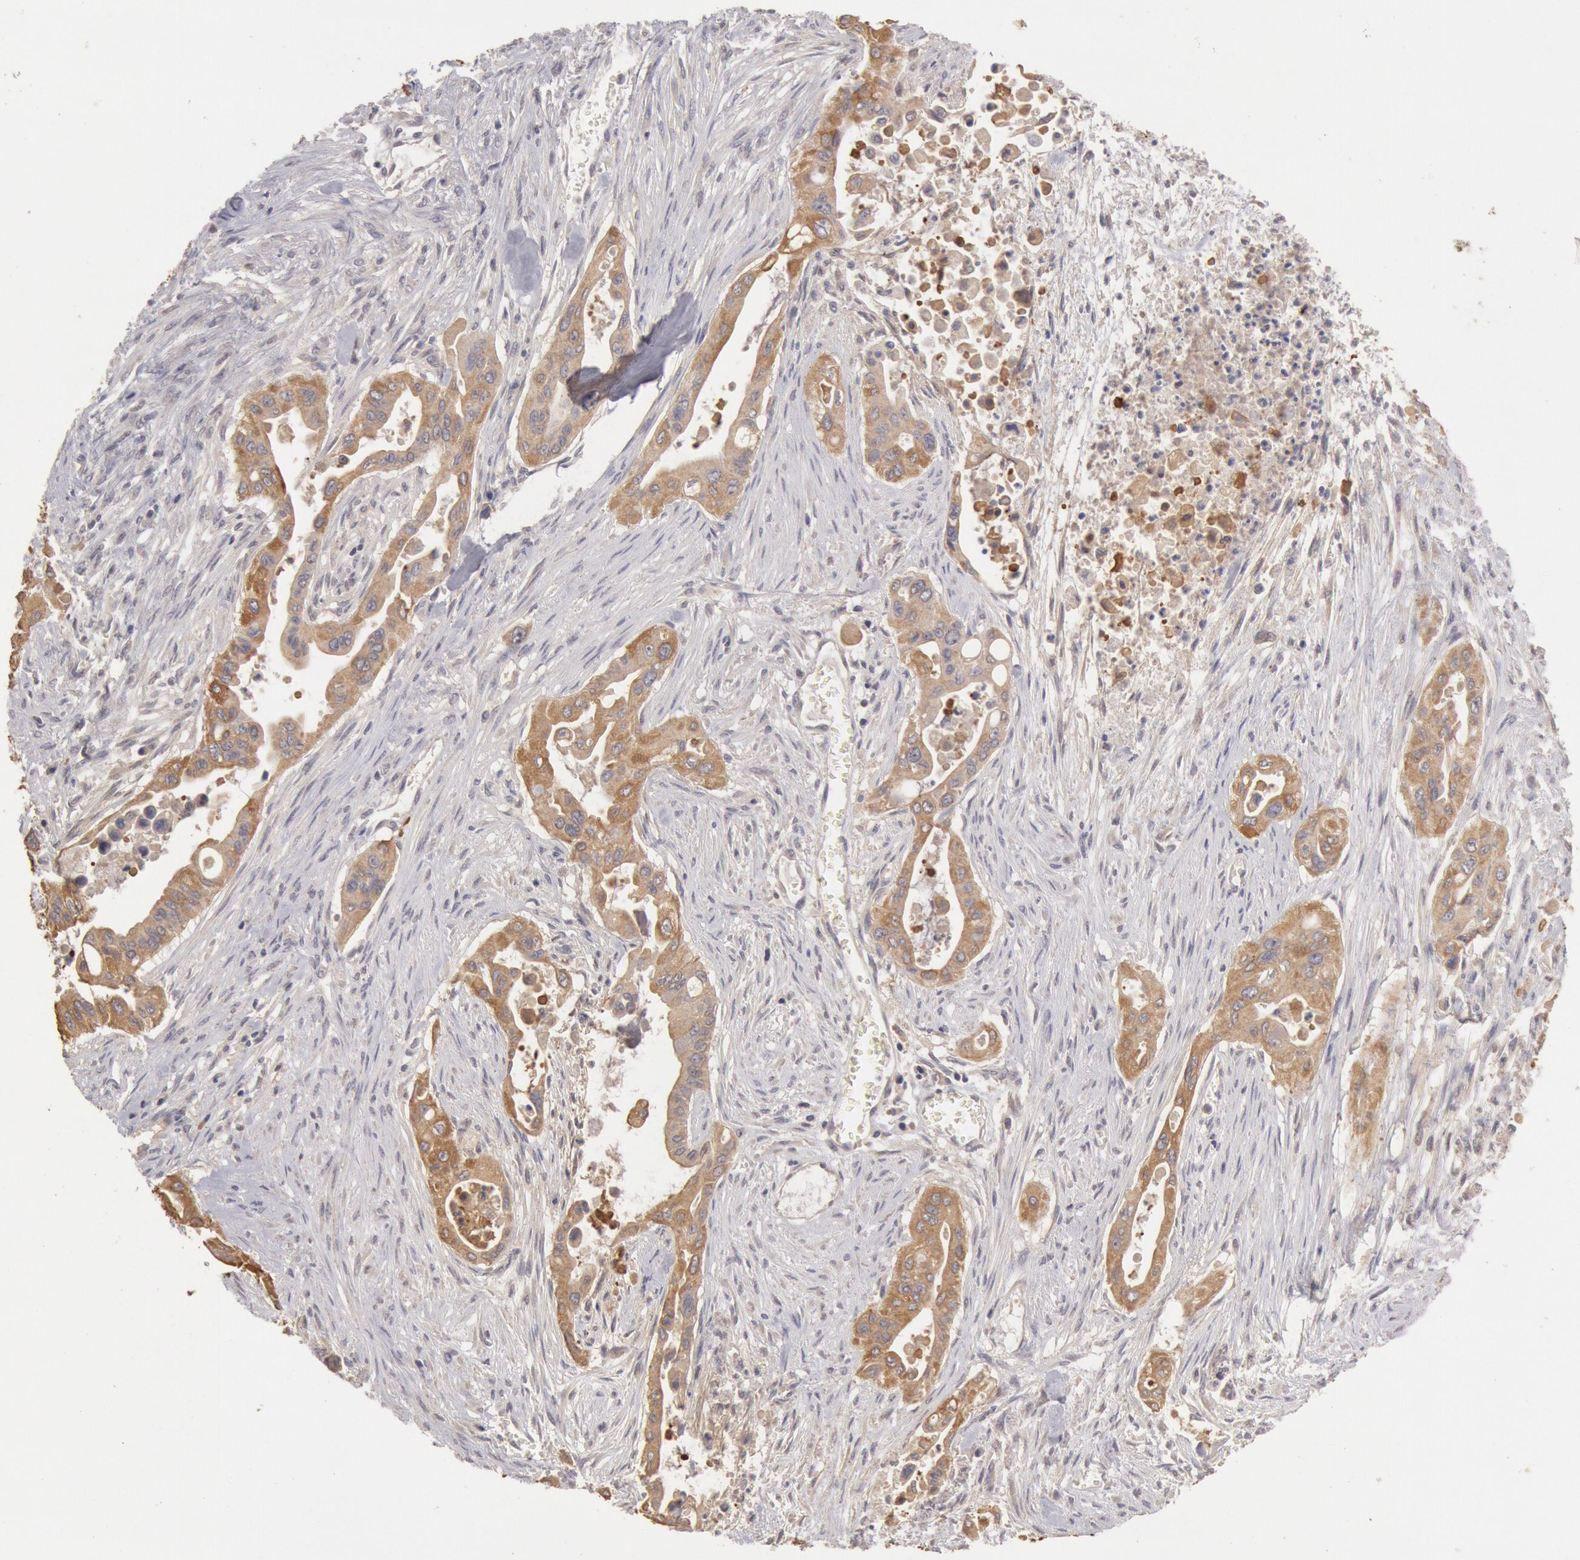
{"staining": {"intensity": "moderate", "quantity": ">75%", "location": "cytoplasmic/membranous"}, "tissue": "pancreatic cancer", "cell_type": "Tumor cells", "image_type": "cancer", "snomed": [{"axis": "morphology", "description": "Adenocarcinoma, NOS"}, {"axis": "topography", "description": "Pancreas"}], "caption": "Human pancreatic adenocarcinoma stained with a brown dye shows moderate cytoplasmic/membranous positive expression in about >75% of tumor cells.", "gene": "ZFP36L1", "patient": {"sex": "male", "age": 77}}